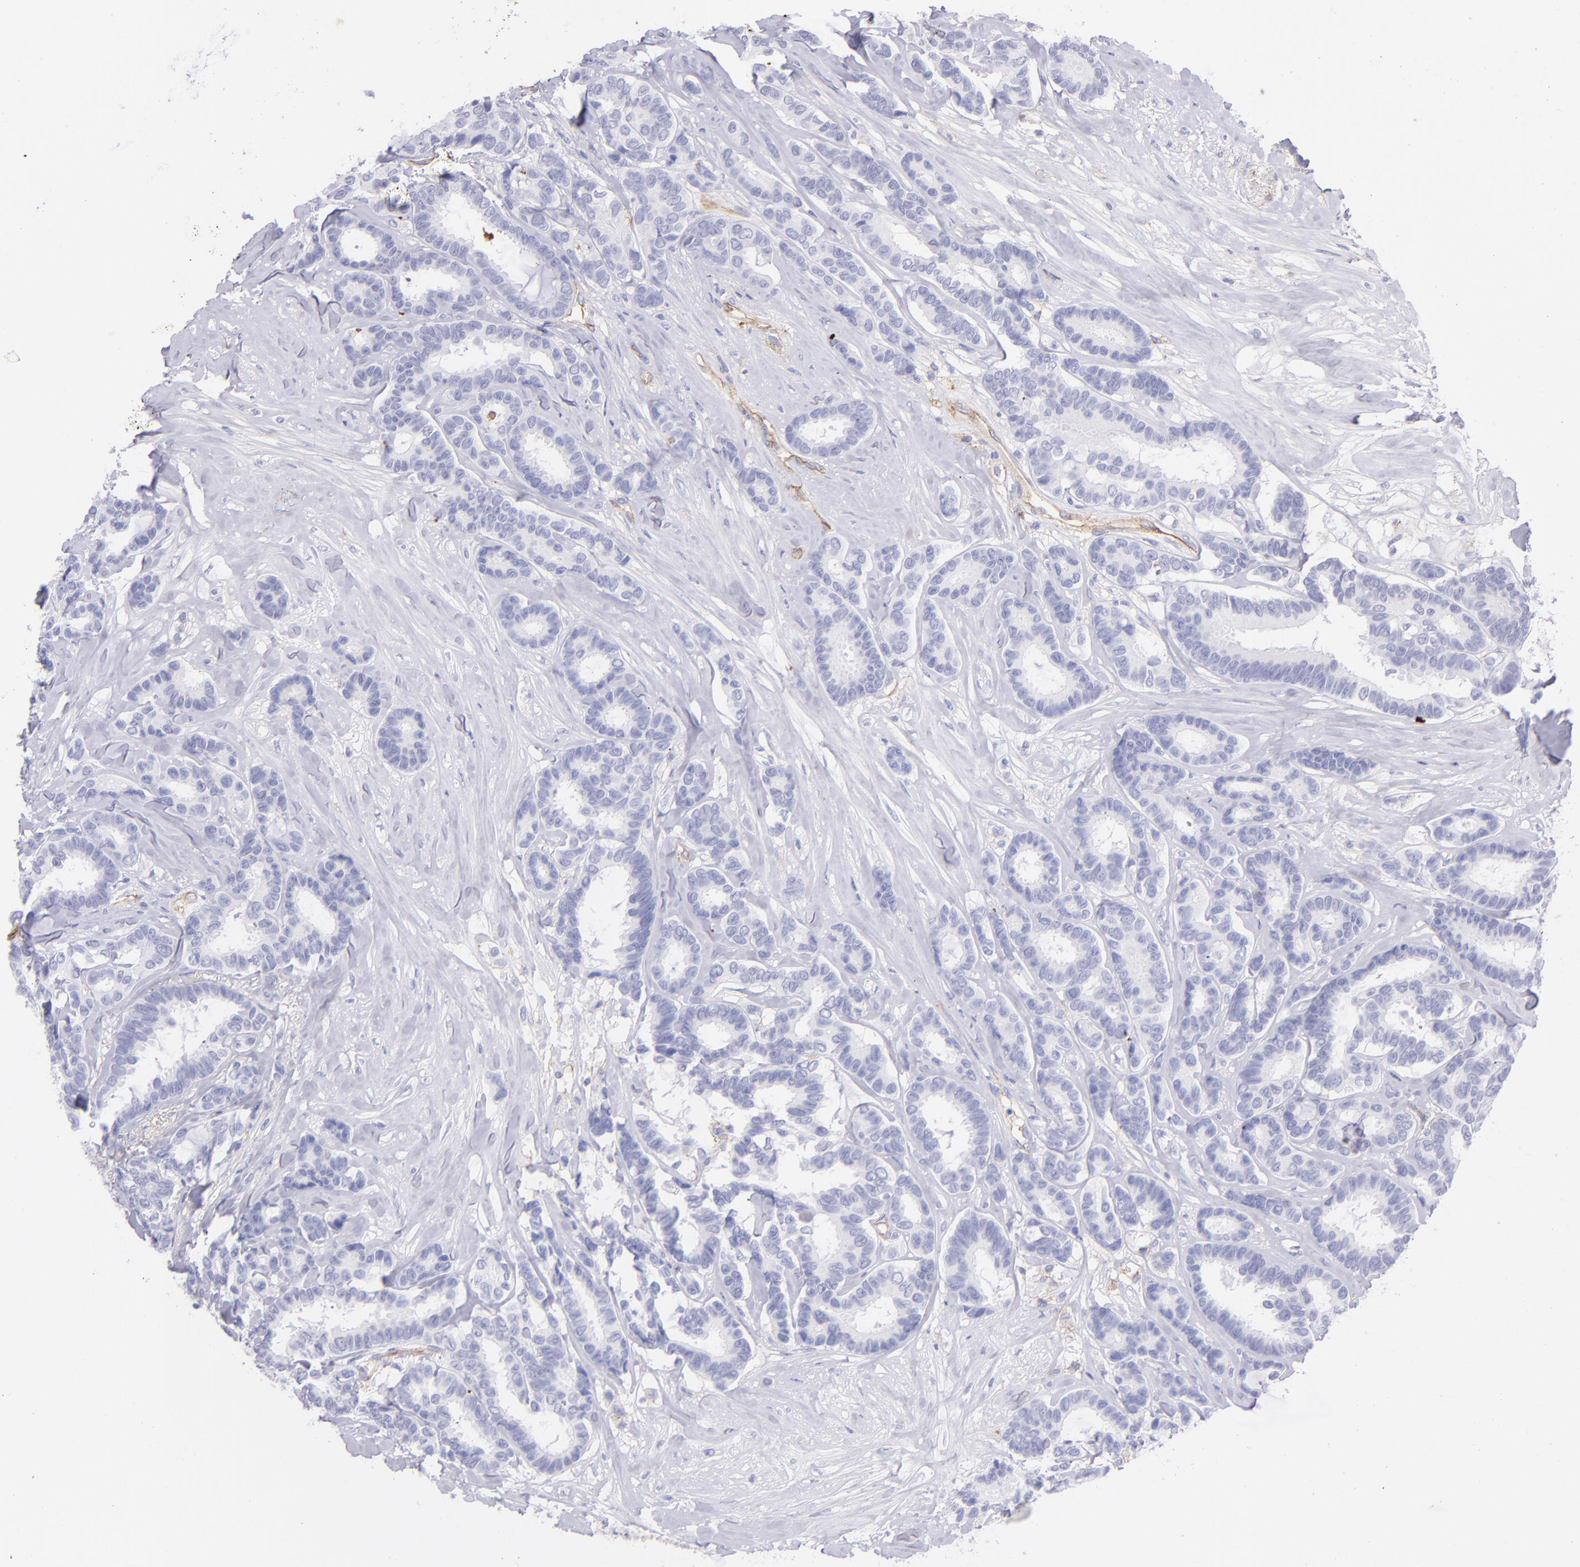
{"staining": {"intensity": "negative", "quantity": "none", "location": "none"}, "tissue": "breast cancer", "cell_type": "Tumor cells", "image_type": "cancer", "snomed": [{"axis": "morphology", "description": "Duct carcinoma"}, {"axis": "topography", "description": "Breast"}], "caption": "DAB immunohistochemical staining of intraductal carcinoma (breast) demonstrates no significant positivity in tumor cells.", "gene": "CD81", "patient": {"sex": "female", "age": 87}}